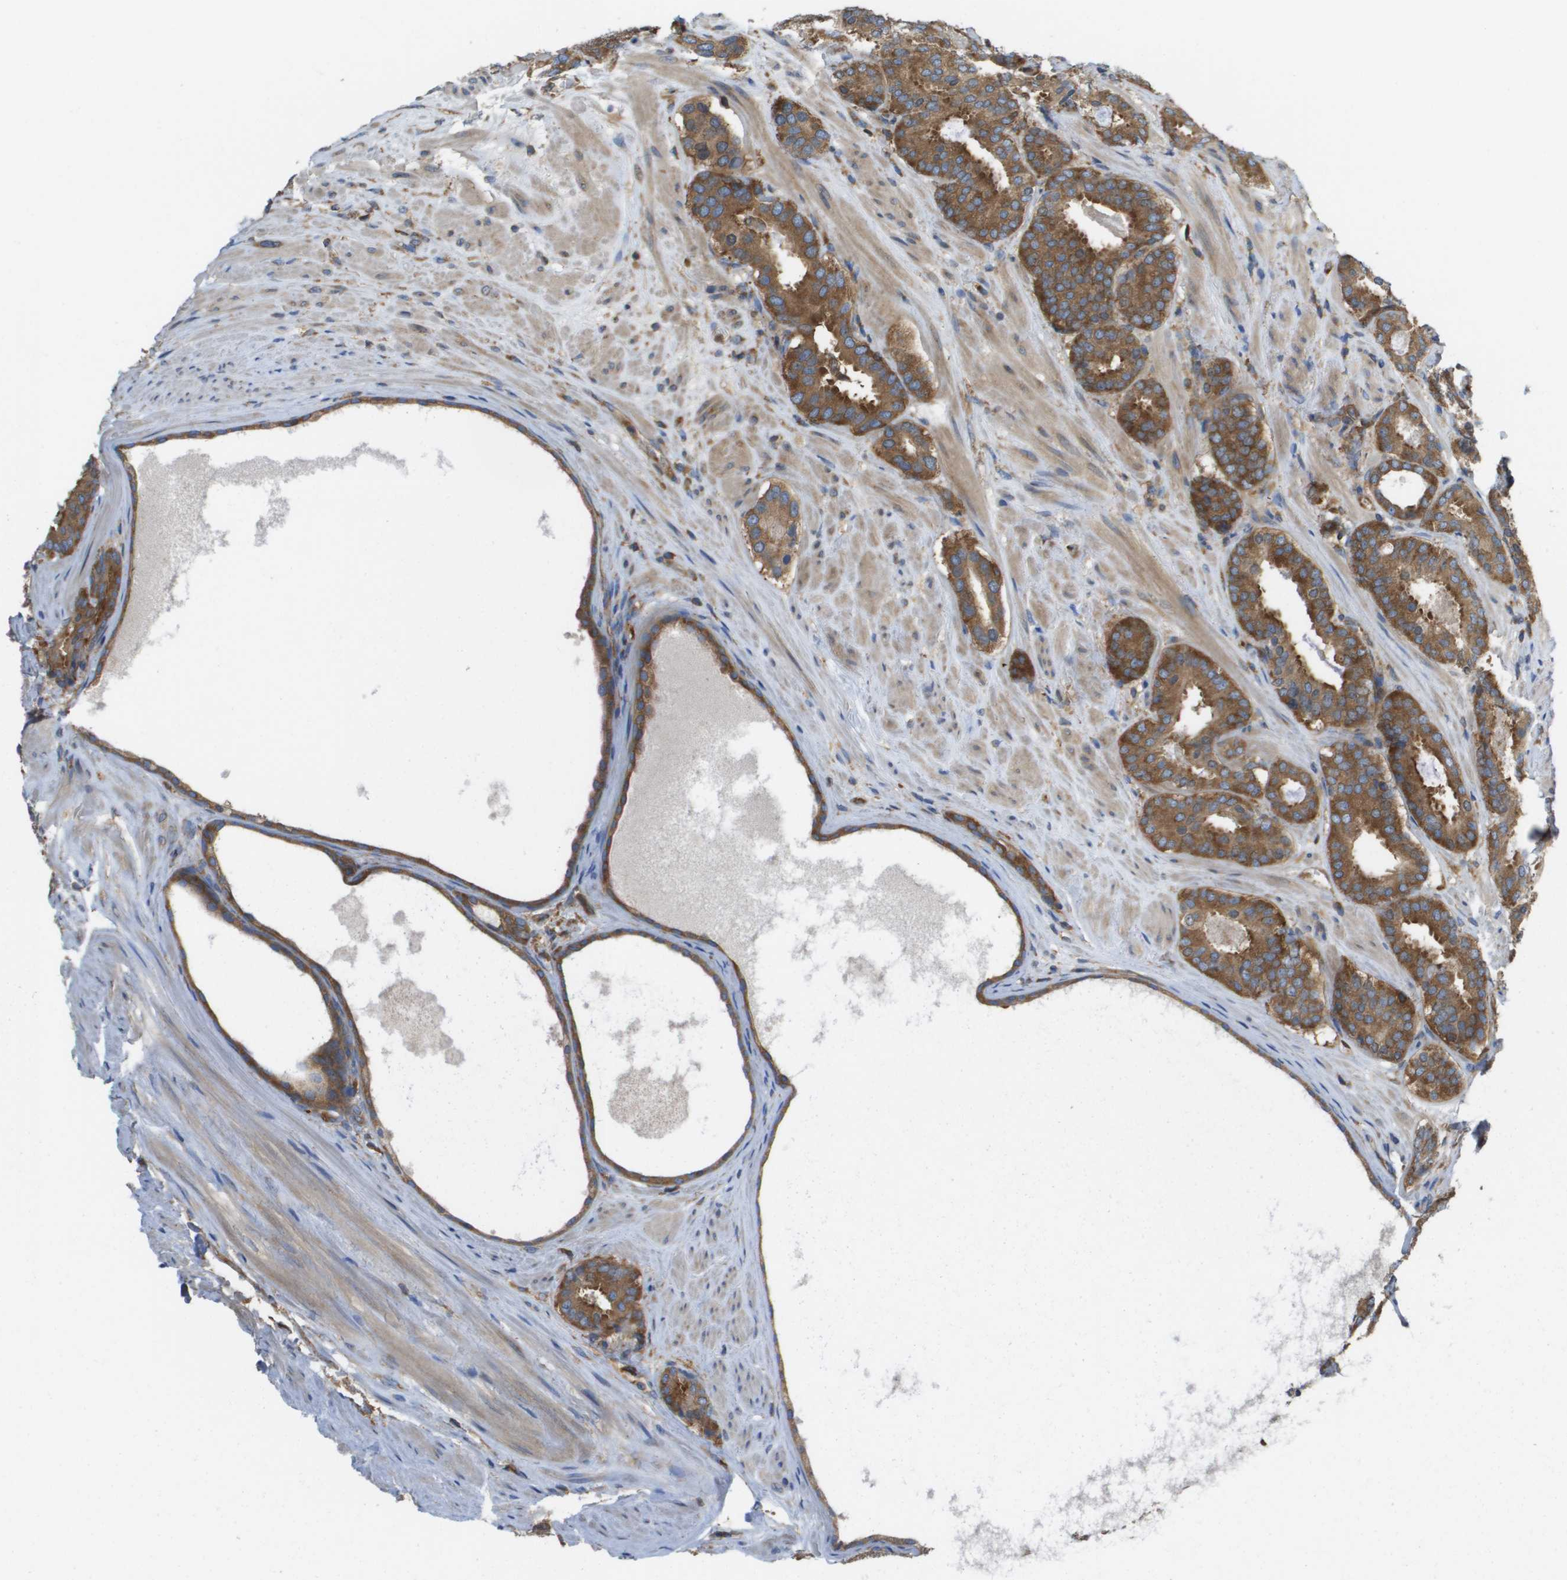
{"staining": {"intensity": "strong", "quantity": ">75%", "location": "cytoplasmic/membranous"}, "tissue": "prostate cancer", "cell_type": "Tumor cells", "image_type": "cancer", "snomed": [{"axis": "morphology", "description": "Adenocarcinoma, Low grade"}, {"axis": "topography", "description": "Prostate"}], "caption": "Protein staining of prostate low-grade adenocarcinoma tissue shows strong cytoplasmic/membranous expression in approximately >75% of tumor cells. (IHC, brightfield microscopy, high magnification).", "gene": "EIF4G2", "patient": {"sex": "male", "age": 69}}